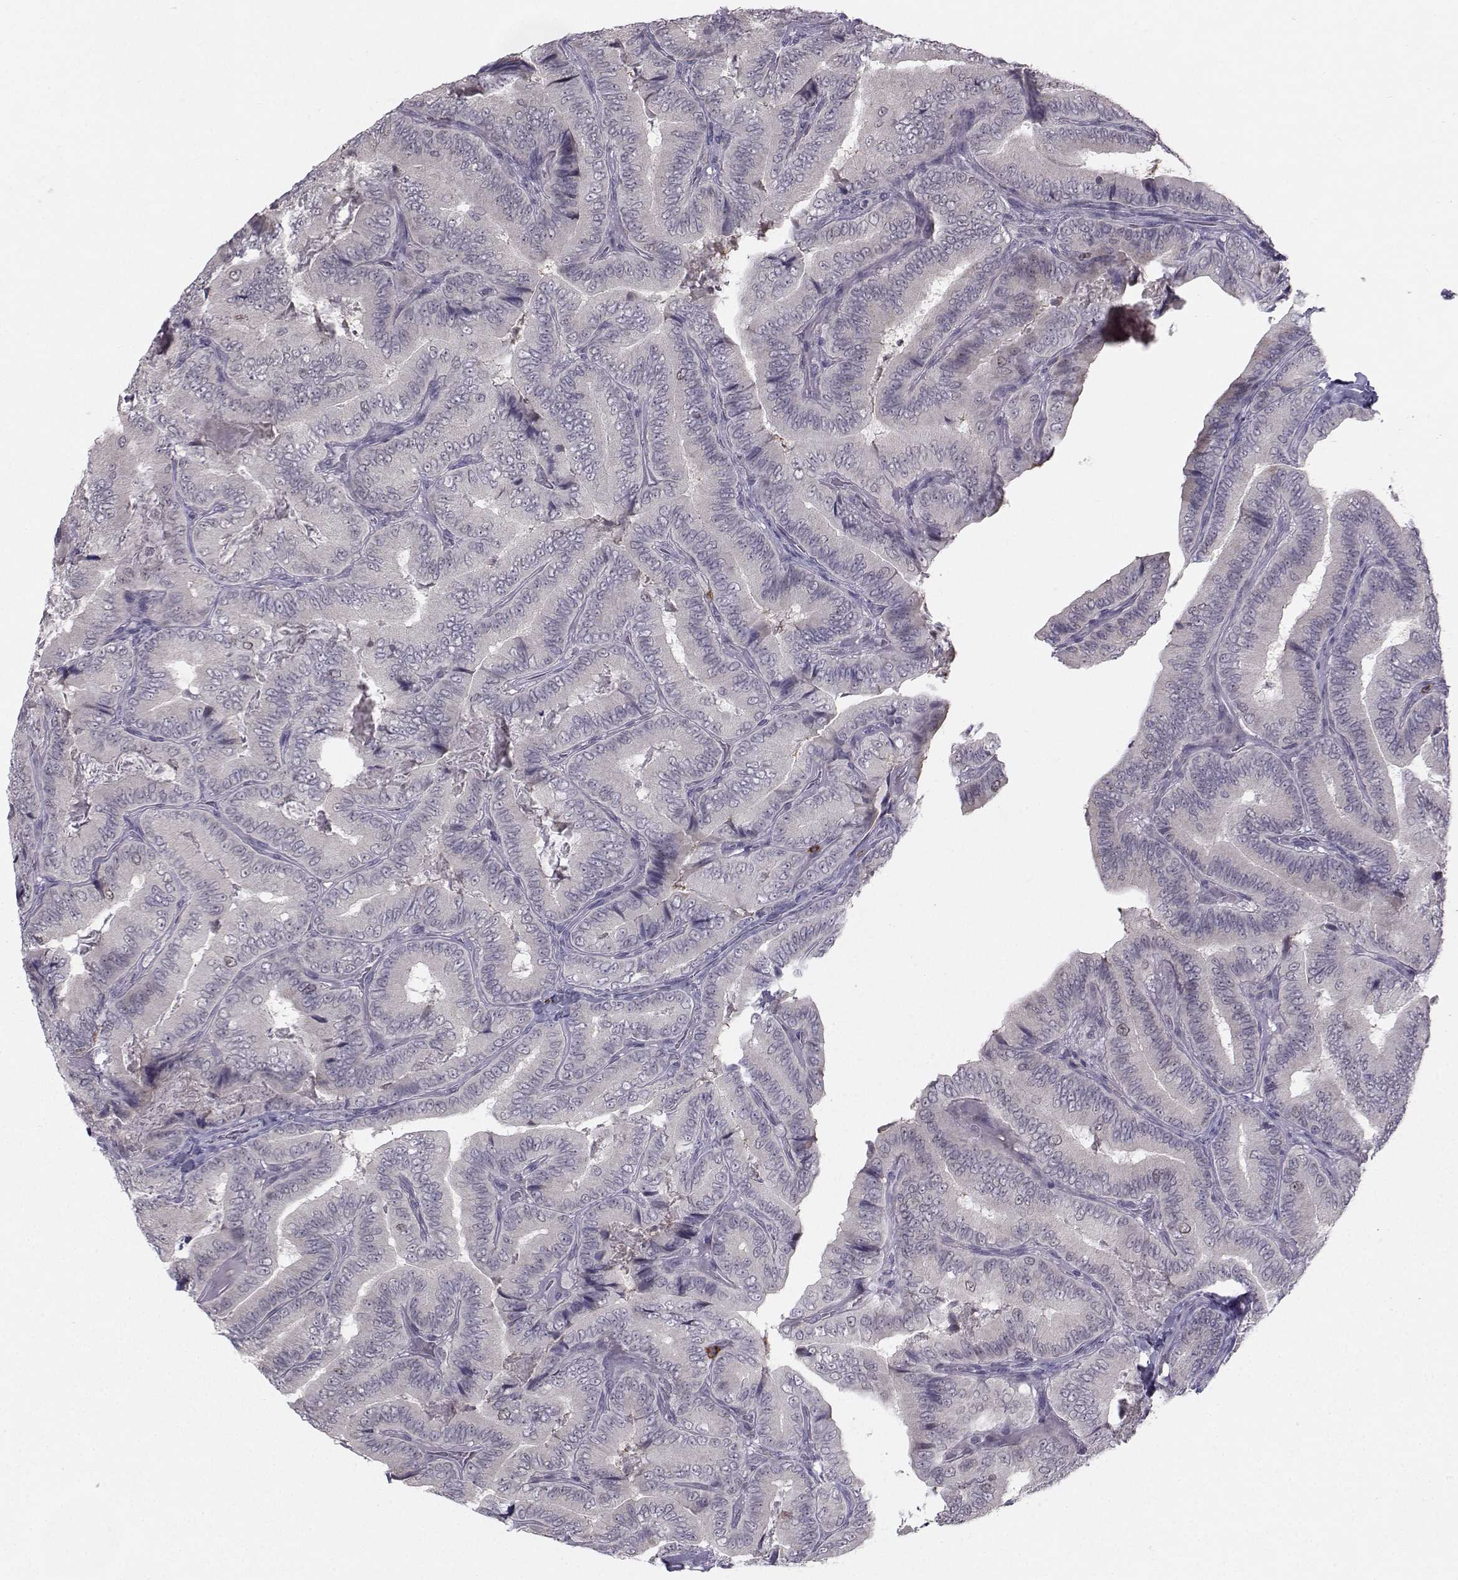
{"staining": {"intensity": "negative", "quantity": "none", "location": "none"}, "tissue": "thyroid cancer", "cell_type": "Tumor cells", "image_type": "cancer", "snomed": [{"axis": "morphology", "description": "Papillary adenocarcinoma, NOS"}, {"axis": "topography", "description": "Thyroid gland"}], "caption": "Immunohistochemistry photomicrograph of neoplastic tissue: human papillary adenocarcinoma (thyroid) stained with DAB (3,3'-diaminobenzidine) reveals no significant protein positivity in tumor cells.", "gene": "LRP8", "patient": {"sex": "male", "age": 61}}